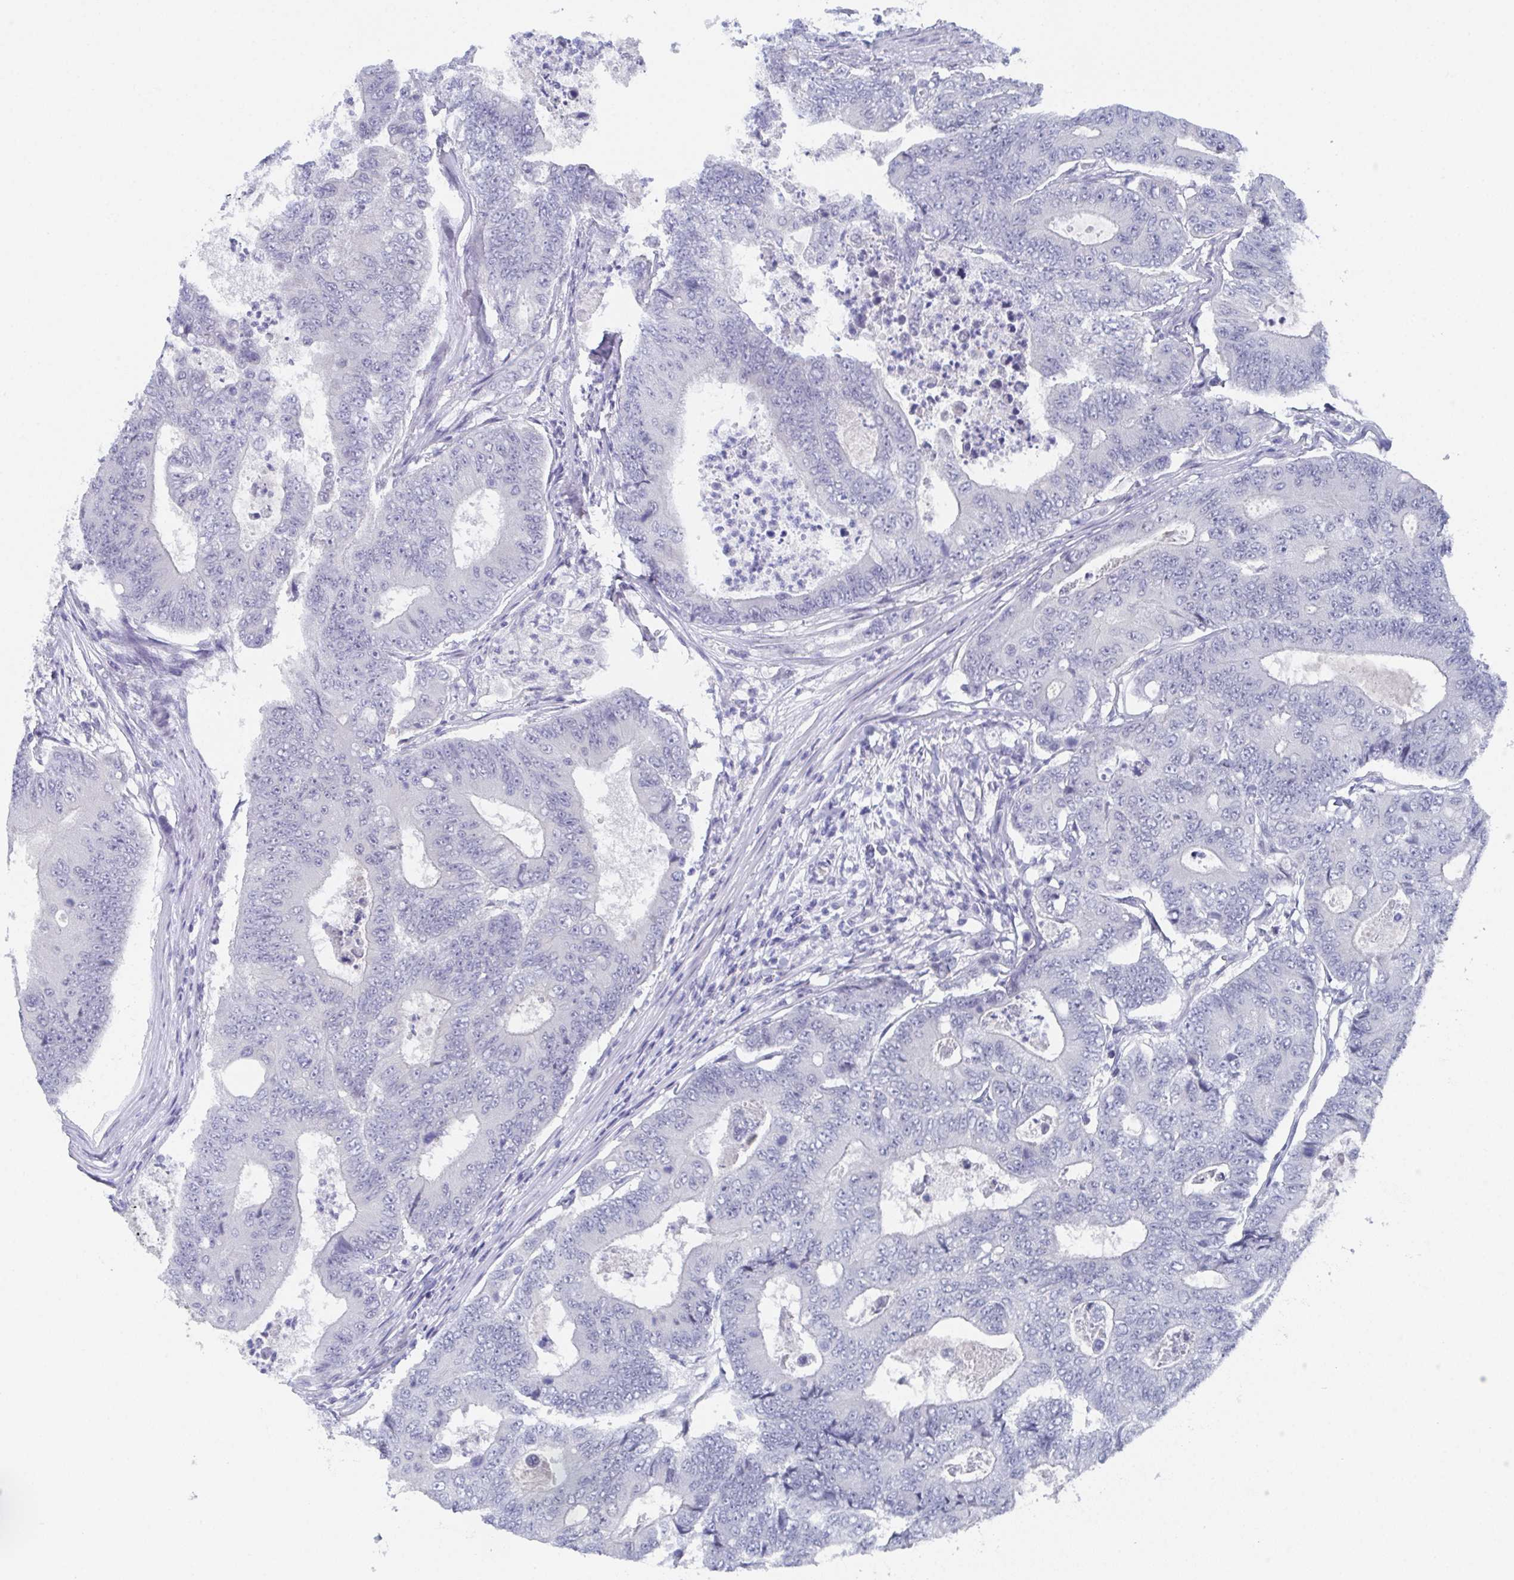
{"staining": {"intensity": "negative", "quantity": "none", "location": "none"}, "tissue": "colorectal cancer", "cell_type": "Tumor cells", "image_type": "cancer", "snomed": [{"axis": "morphology", "description": "Adenocarcinoma, NOS"}, {"axis": "topography", "description": "Colon"}], "caption": "Image shows no significant protein expression in tumor cells of colorectal cancer.", "gene": "DYDC2", "patient": {"sex": "female", "age": 48}}